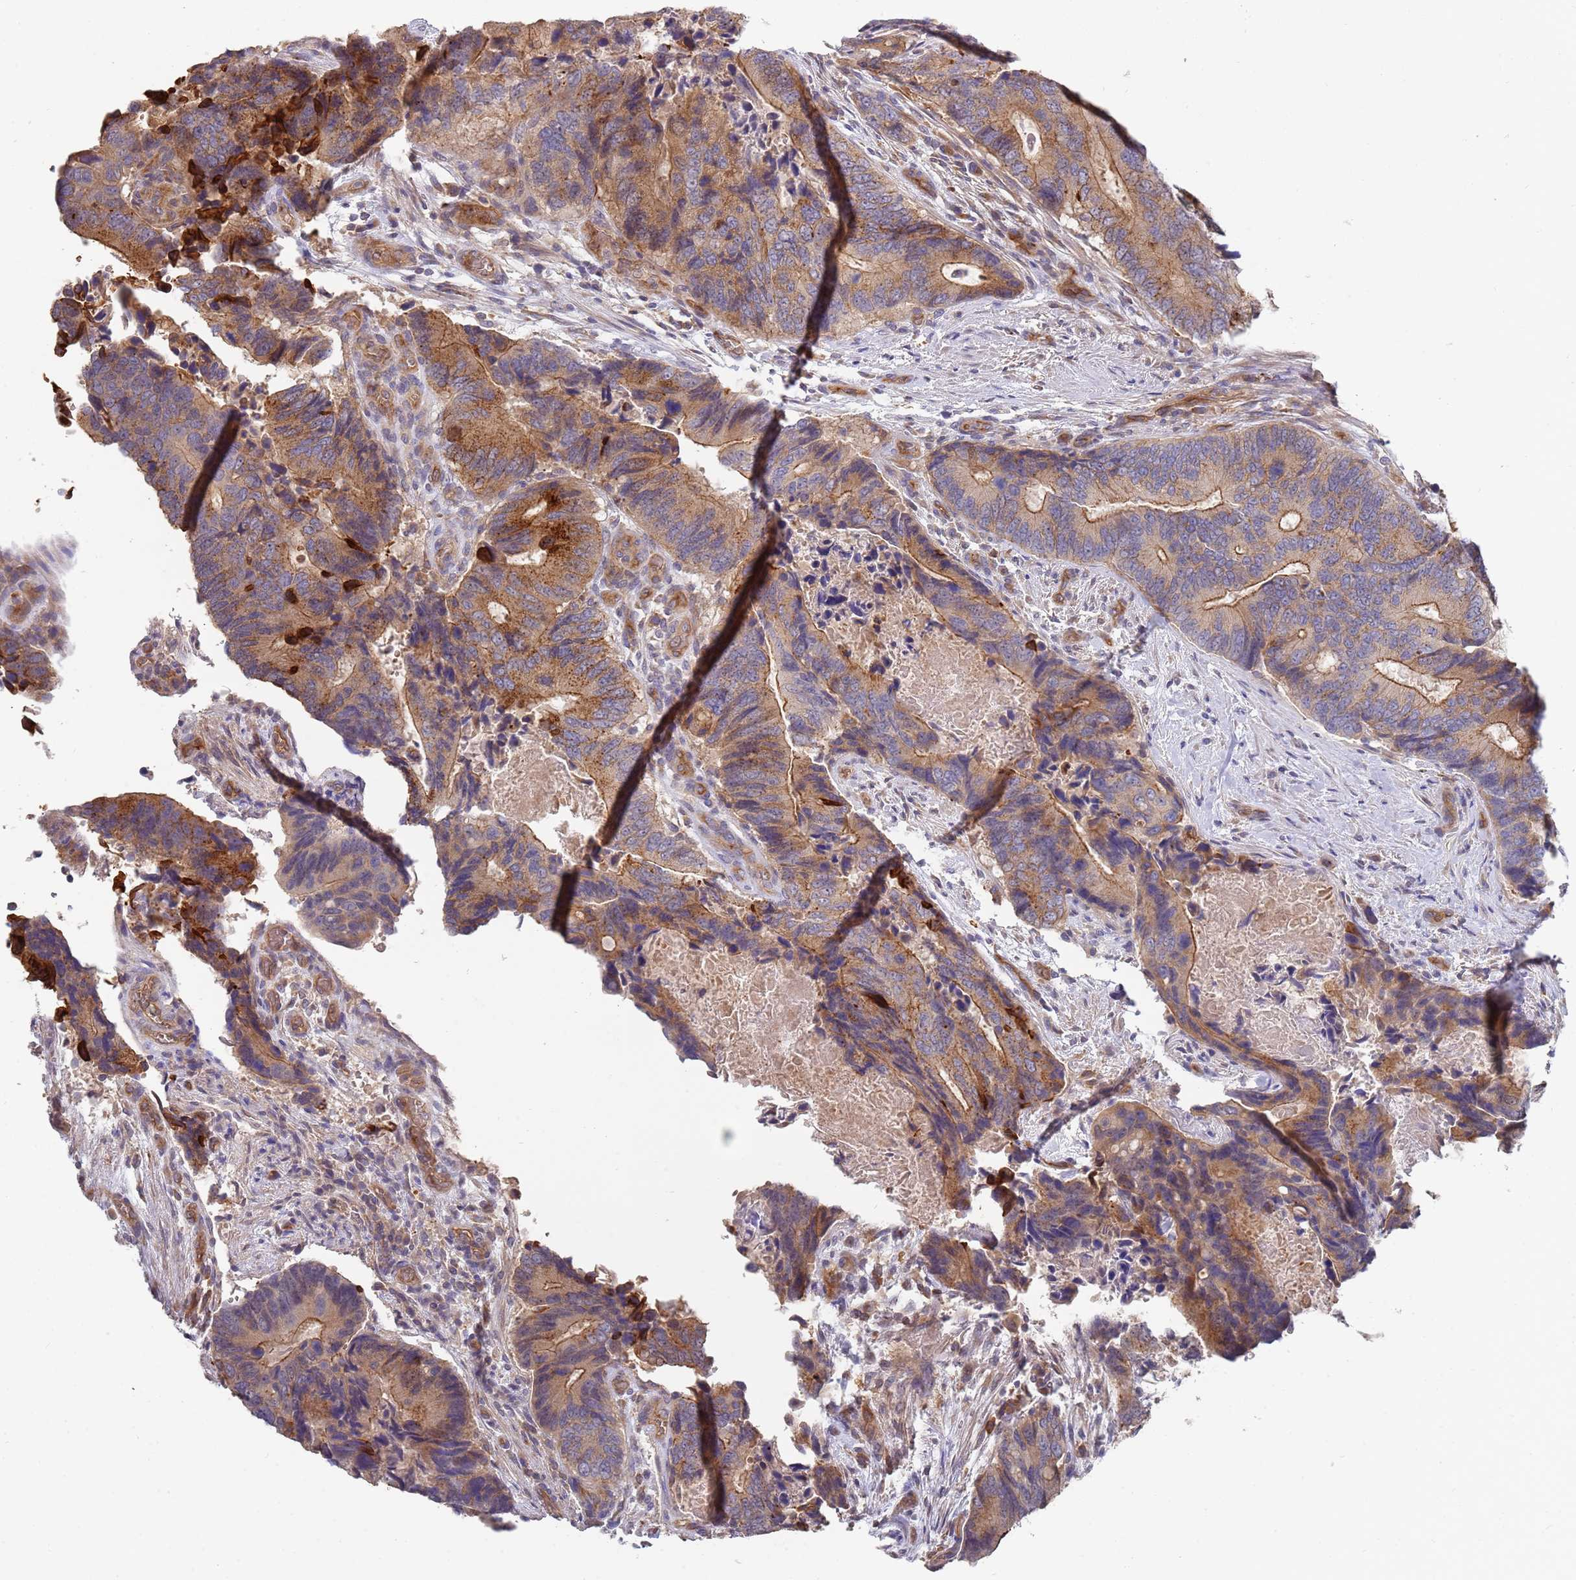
{"staining": {"intensity": "moderate", "quantity": "25%-75%", "location": "cytoplasmic/membranous"}, "tissue": "colorectal cancer", "cell_type": "Tumor cells", "image_type": "cancer", "snomed": [{"axis": "morphology", "description": "Adenocarcinoma, NOS"}, {"axis": "topography", "description": "Colon"}], "caption": "Colorectal cancer was stained to show a protein in brown. There is medium levels of moderate cytoplasmic/membranous positivity in about 25%-75% of tumor cells.", "gene": "ABCB6", "patient": {"sex": "male", "age": 84}}